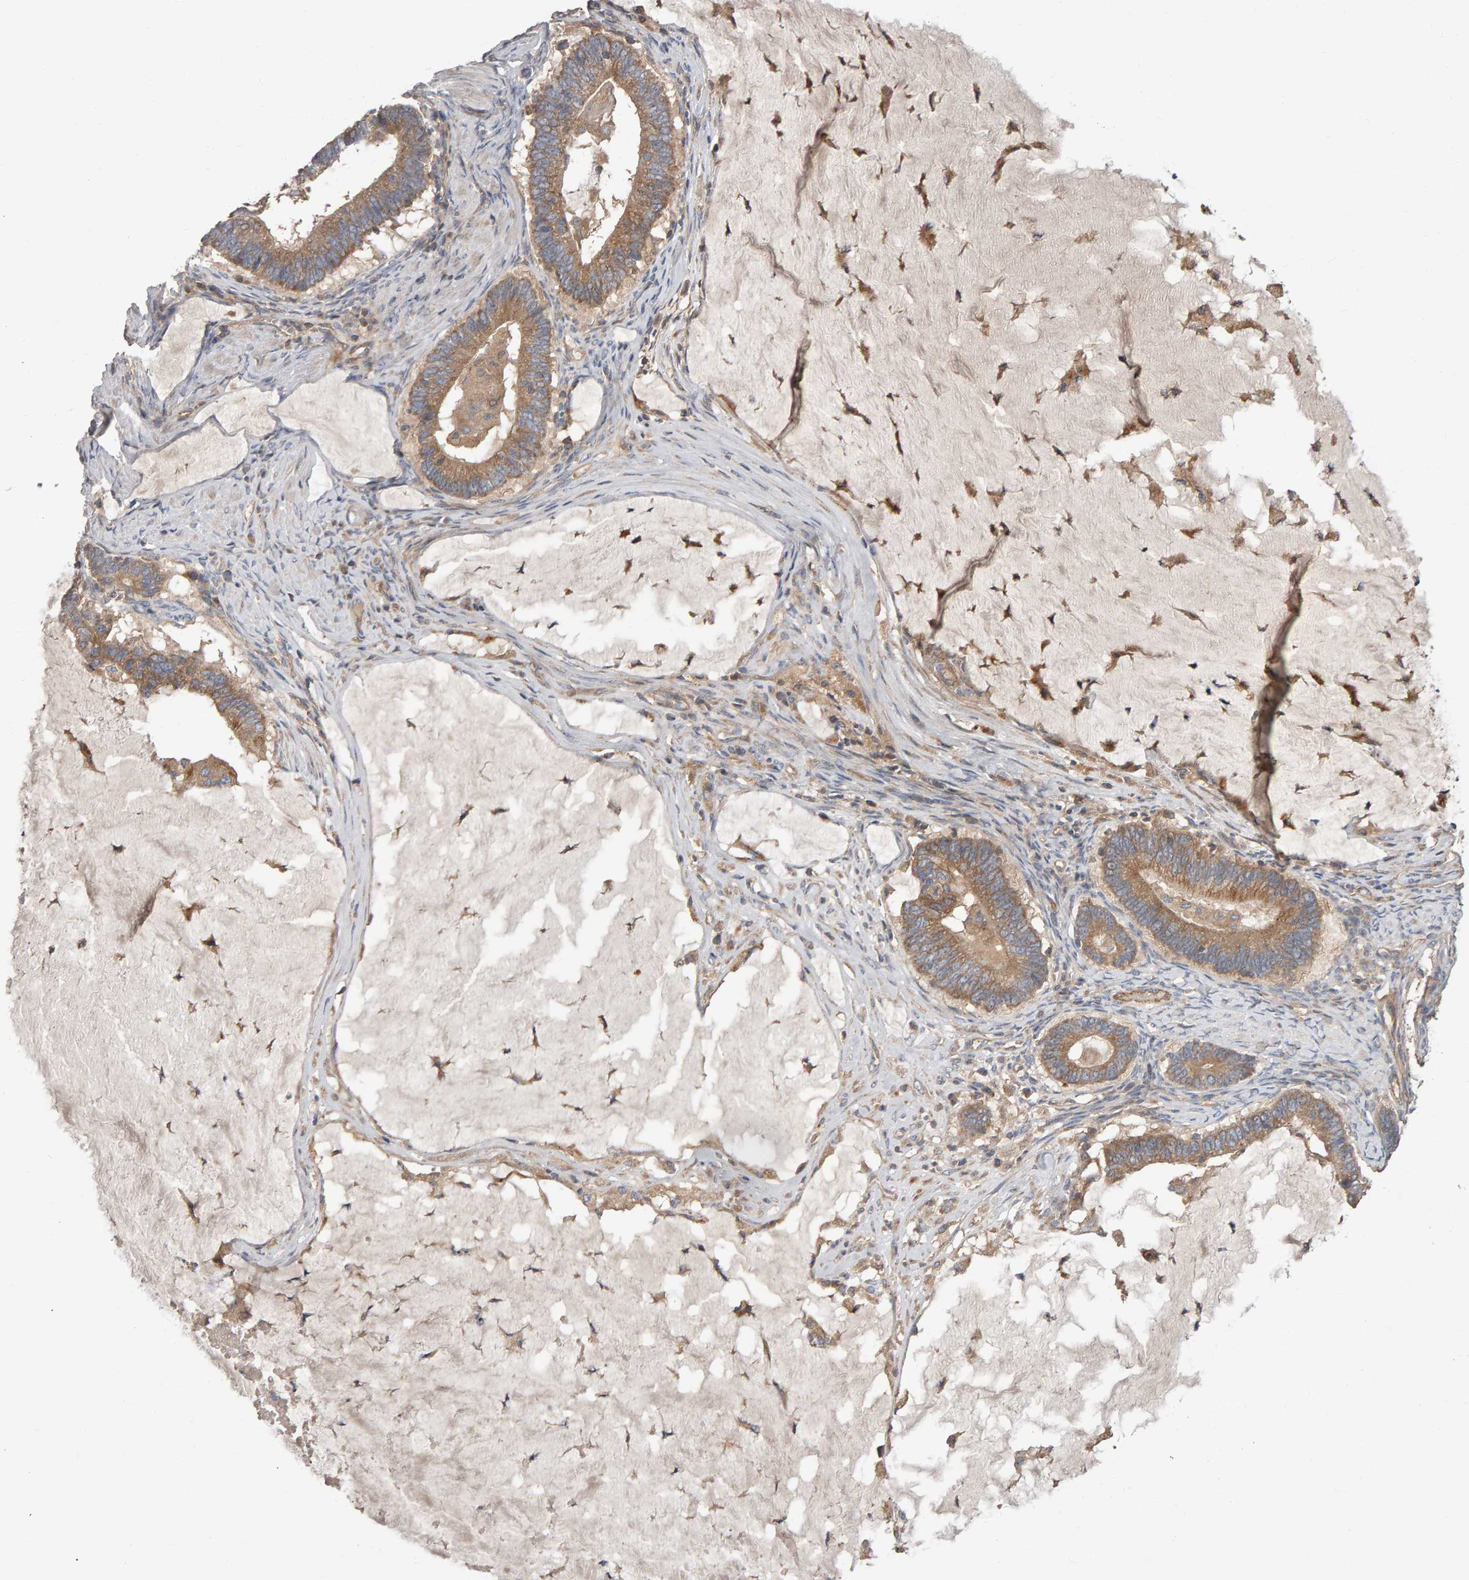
{"staining": {"intensity": "moderate", "quantity": ">75%", "location": "cytoplasmic/membranous"}, "tissue": "ovarian cancer", "cell_type": "Tumor cells", "image_type": "cancer", "snomed": [{"axis": "morphology", "description": "Cystadenocarcinoma, mucinous, NOS"}, {"axis": "topography", "description": "Ovary"}], "caption": "This is an image of IHC staining of ovarian cancer, which shows moderate expression in the cytoplasmic/membranous of tumor cells.", "gene": "PGS1", "patient": {"sex": "female", "age": 61}}